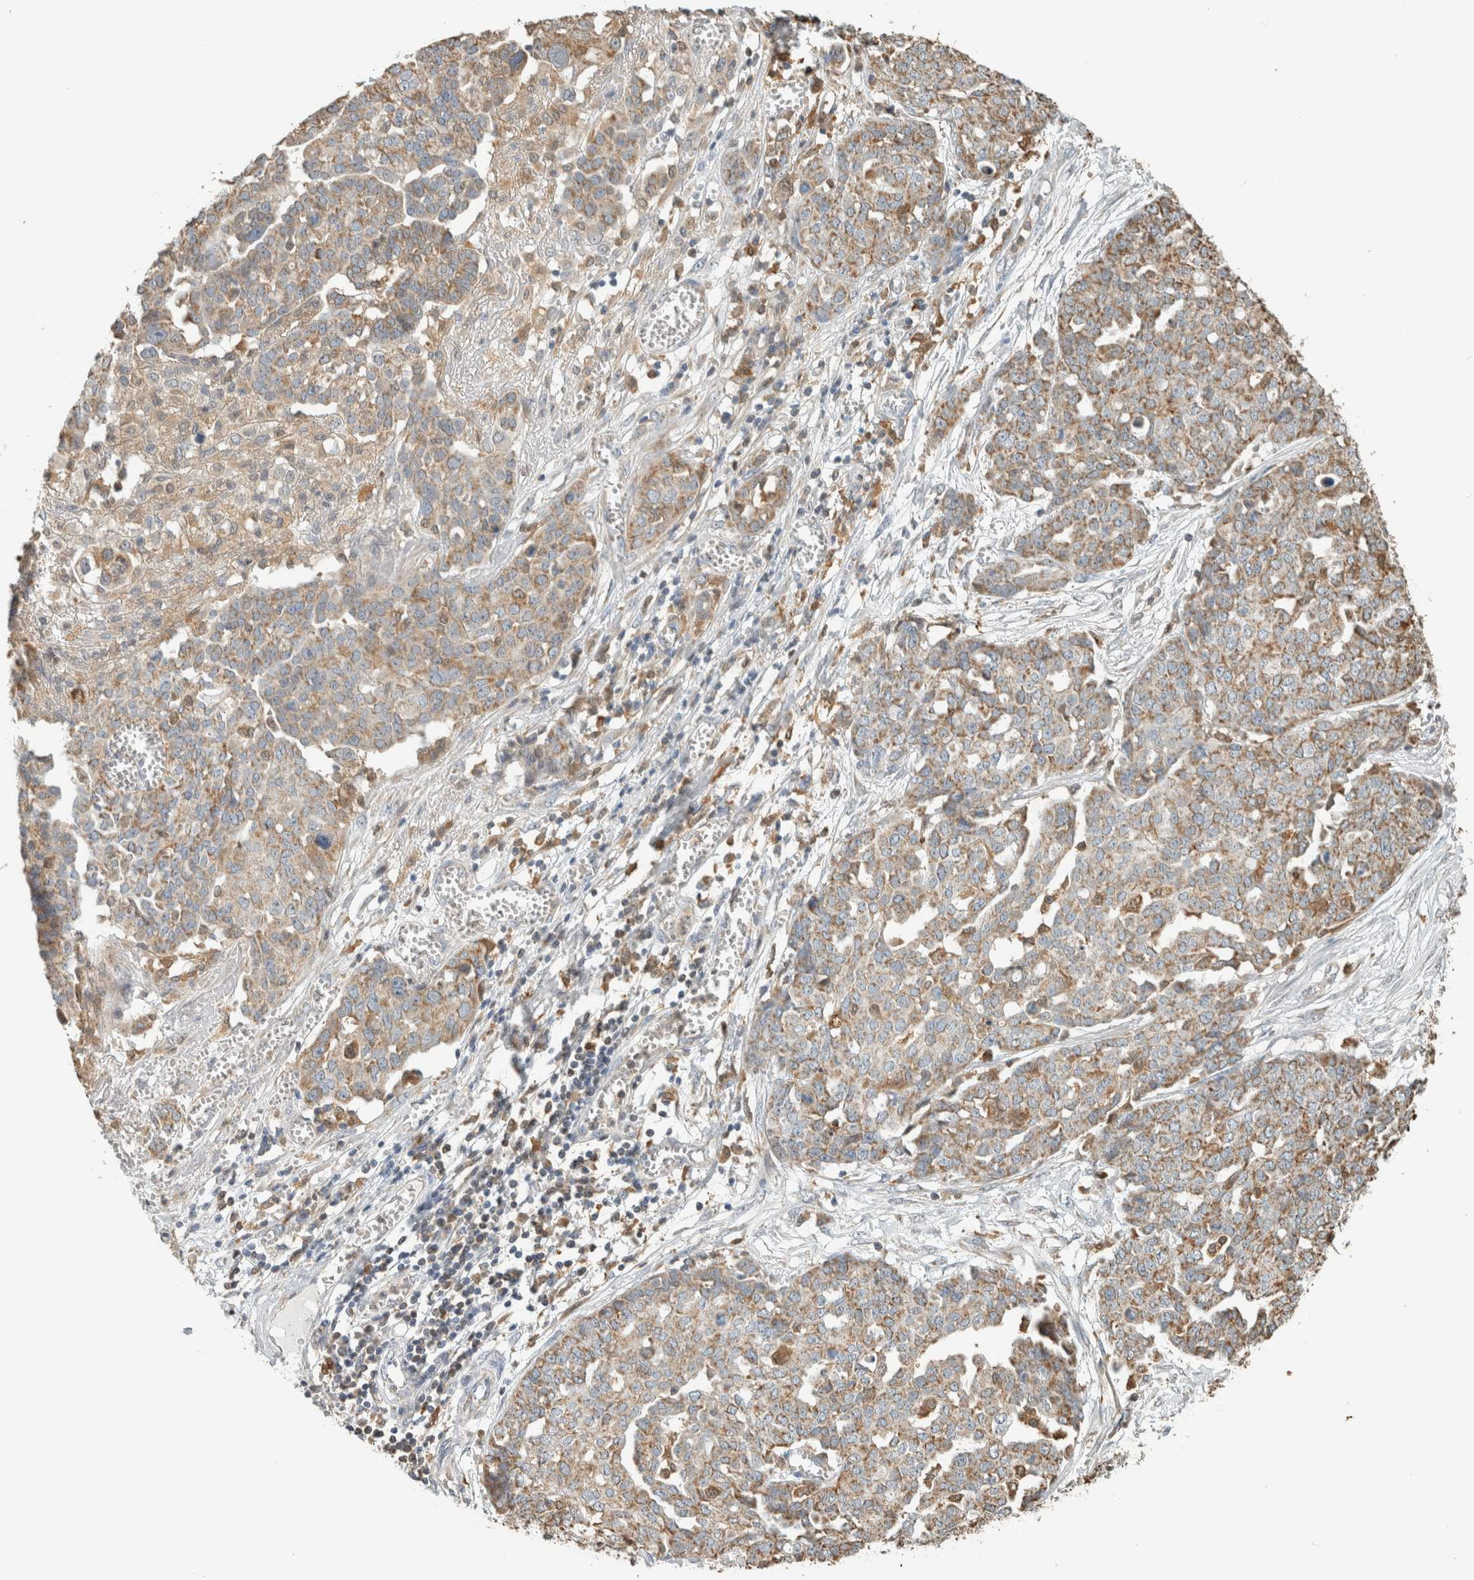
{"staining": {"intensity": "weak", "quantity": ">75%", "location": "cytoplasmic/membranous"}, "tissue": "ovarian cancer", "cell_type": "Tumor cells", "image_type": "cancer", "snomed": [{"axis": "morphology", "description": "Cystadenocarcinoma, serous, NOS"}, {"axis": "topography", "description": "Soft tissue"}, {"axis": "topography", "description": "Ovary"}], "caption": "A low amount of weak cytoplasmic/membranous positivity is seen in about >75% of tumor cells in ovarian serous cystadenocarcinoma tissue.", "gene": "CAPG", "patient": {"sex": "female", "age": 57}}